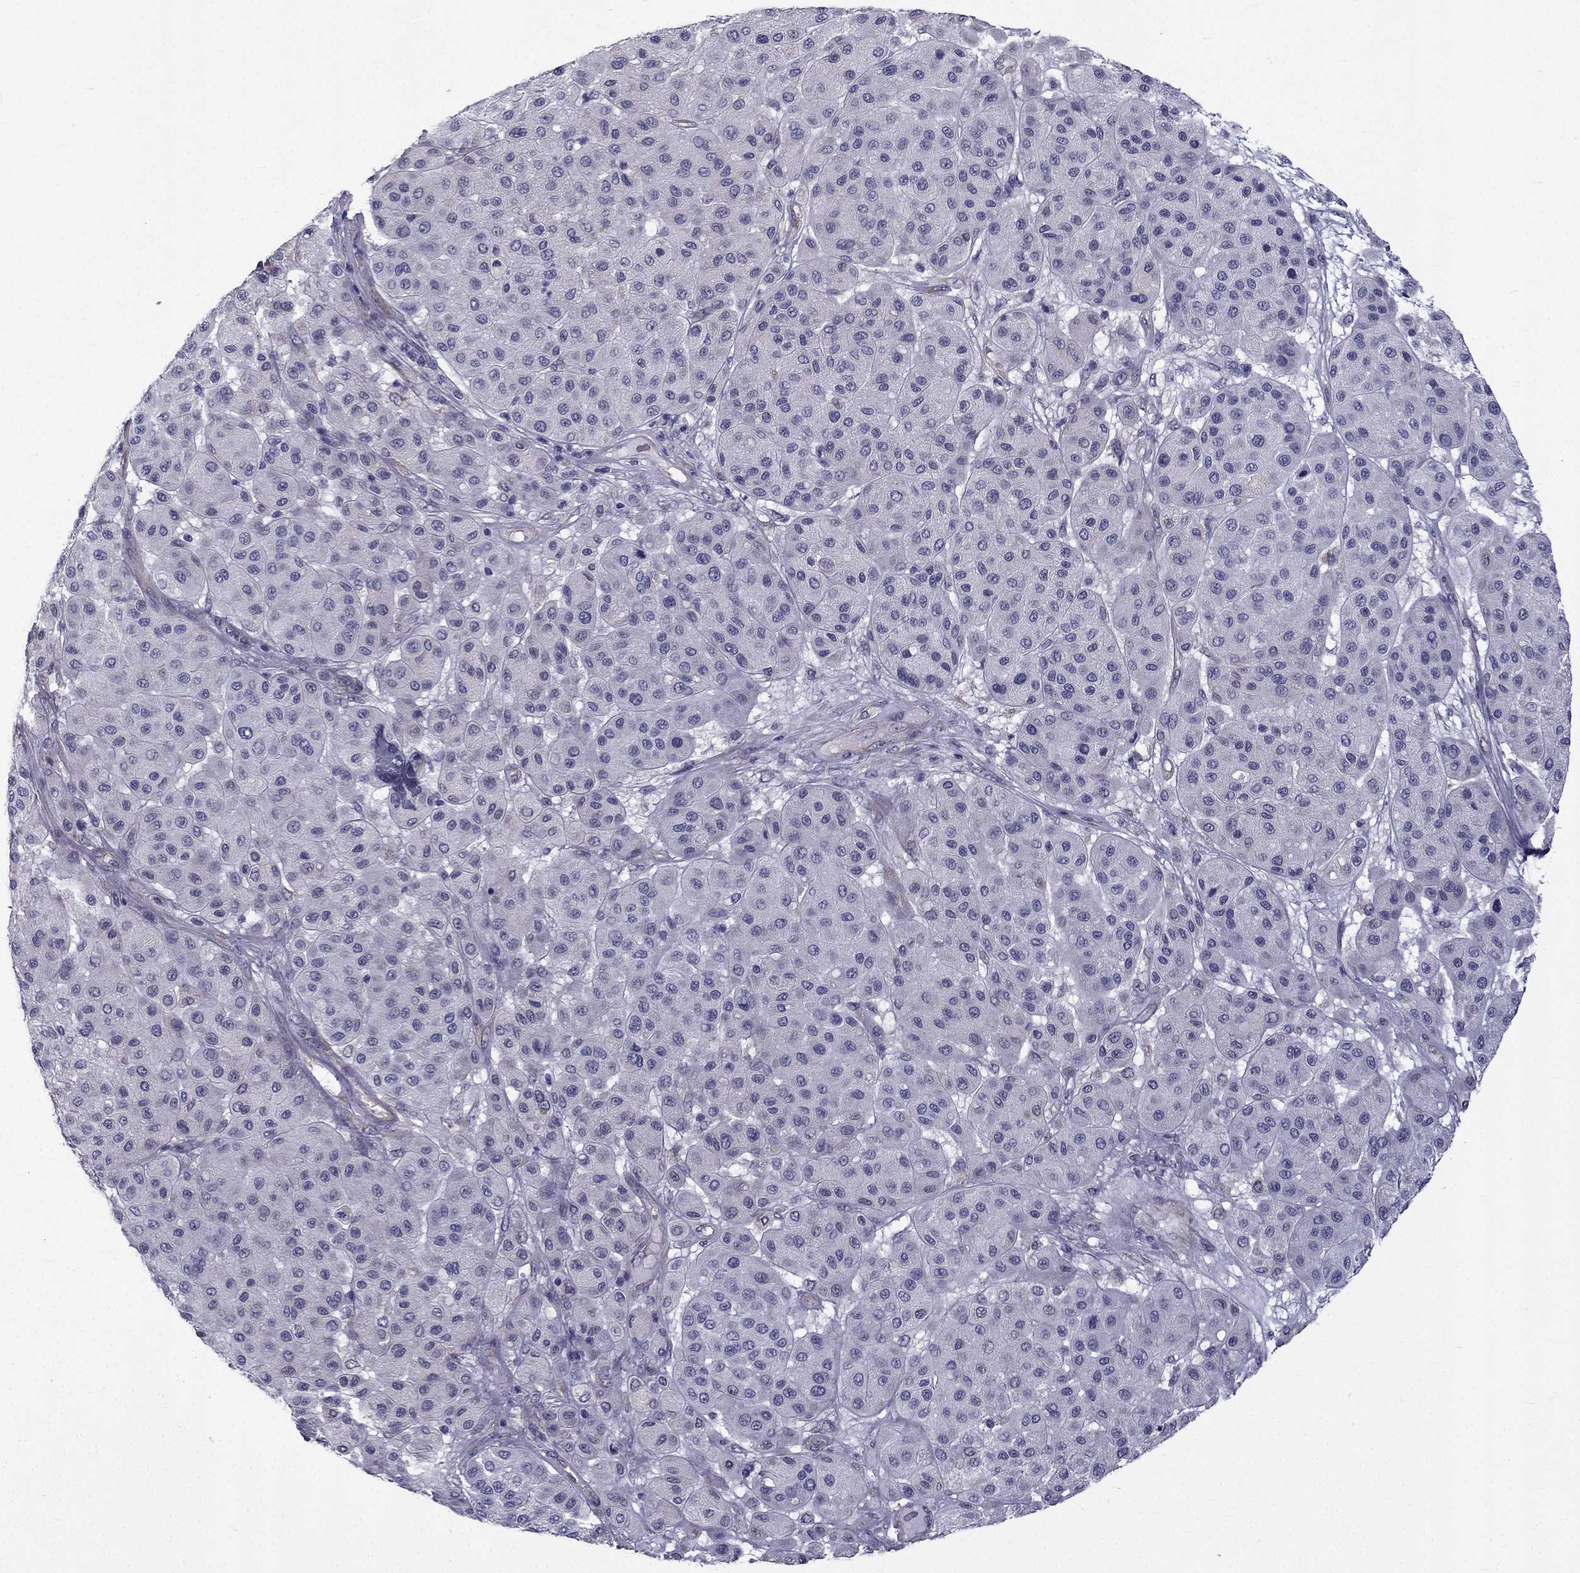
{"staining": {"intensity": "negative", "quantity": "none", "location": "none"}, "tissue": "melanoma", "cell_type": "Tumor cells", "image_type": "cancer", "snomed": [{"axis": "morphology", "description": "Malignant melanoma, Metastatic site"}, {"axis": "topography", "description": "Smooth muscle"}], "caption": "This photomicrograph is of melanoma stained with immunohistochemistry (IHC) to label a protein in brown with the nuclei are counter-stained blue. There is no positivity in tumor cells.", "gene": "CCDC40", "patient": {"sex": "male", "age": 41}}